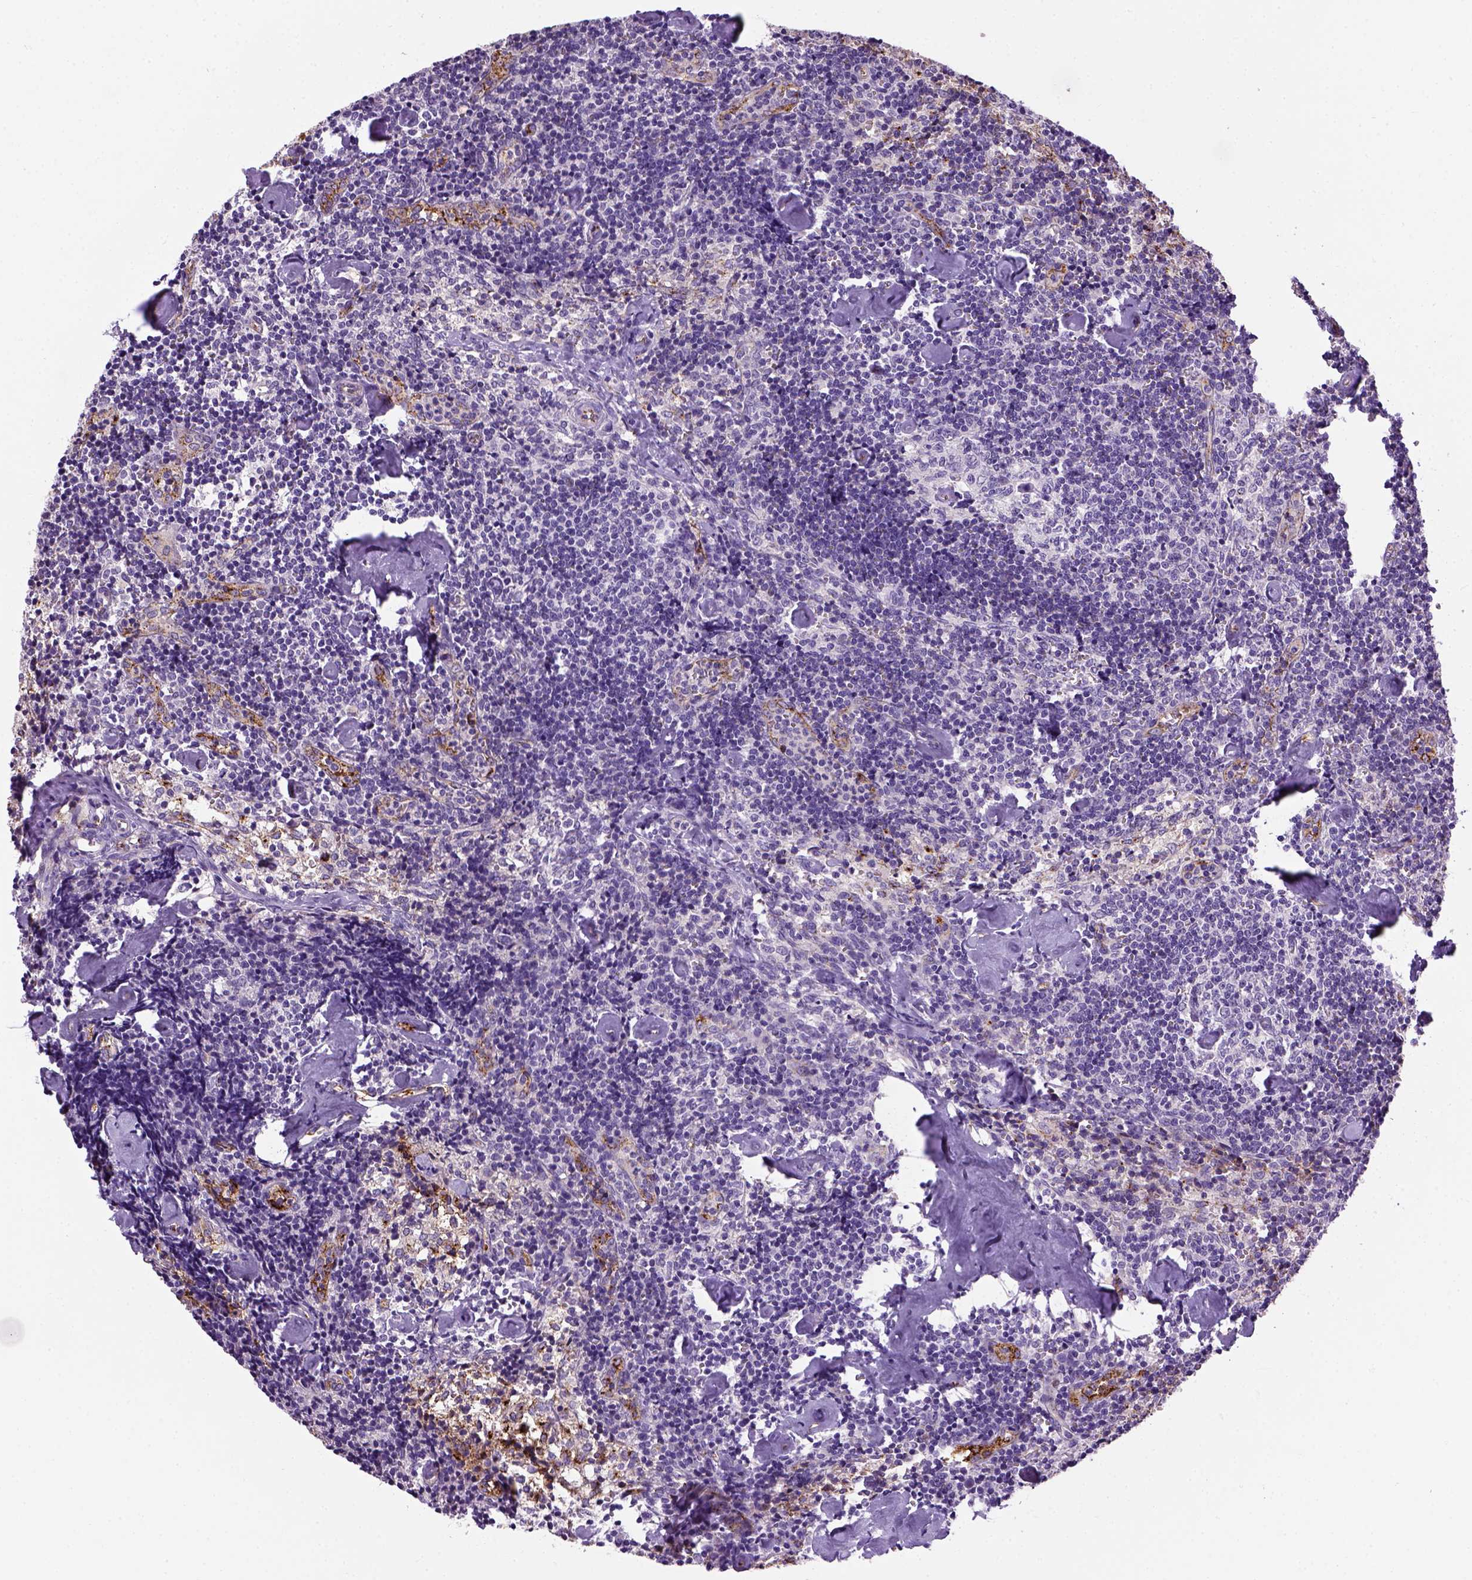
{"staining": {"intensity": "negative", "quantity": "none", "location": "none"}, "tissue": "lymph node", "cell_type": "Germinal center cells", "image_type": "normal", "snomed": [{"axis": "morphology", "description": "Normal tissue, NOS"}, {"axis": "topography", "description": "Lymph node"}], "caption": "Image shows no protein expression in germinal center cells of benign lymph node. (DAB (3,3'-diaminobenzidine) IHC with hematoxylin counter stain).", "gene": "VWF", "patient": {"sex": "female", "age": 50}}